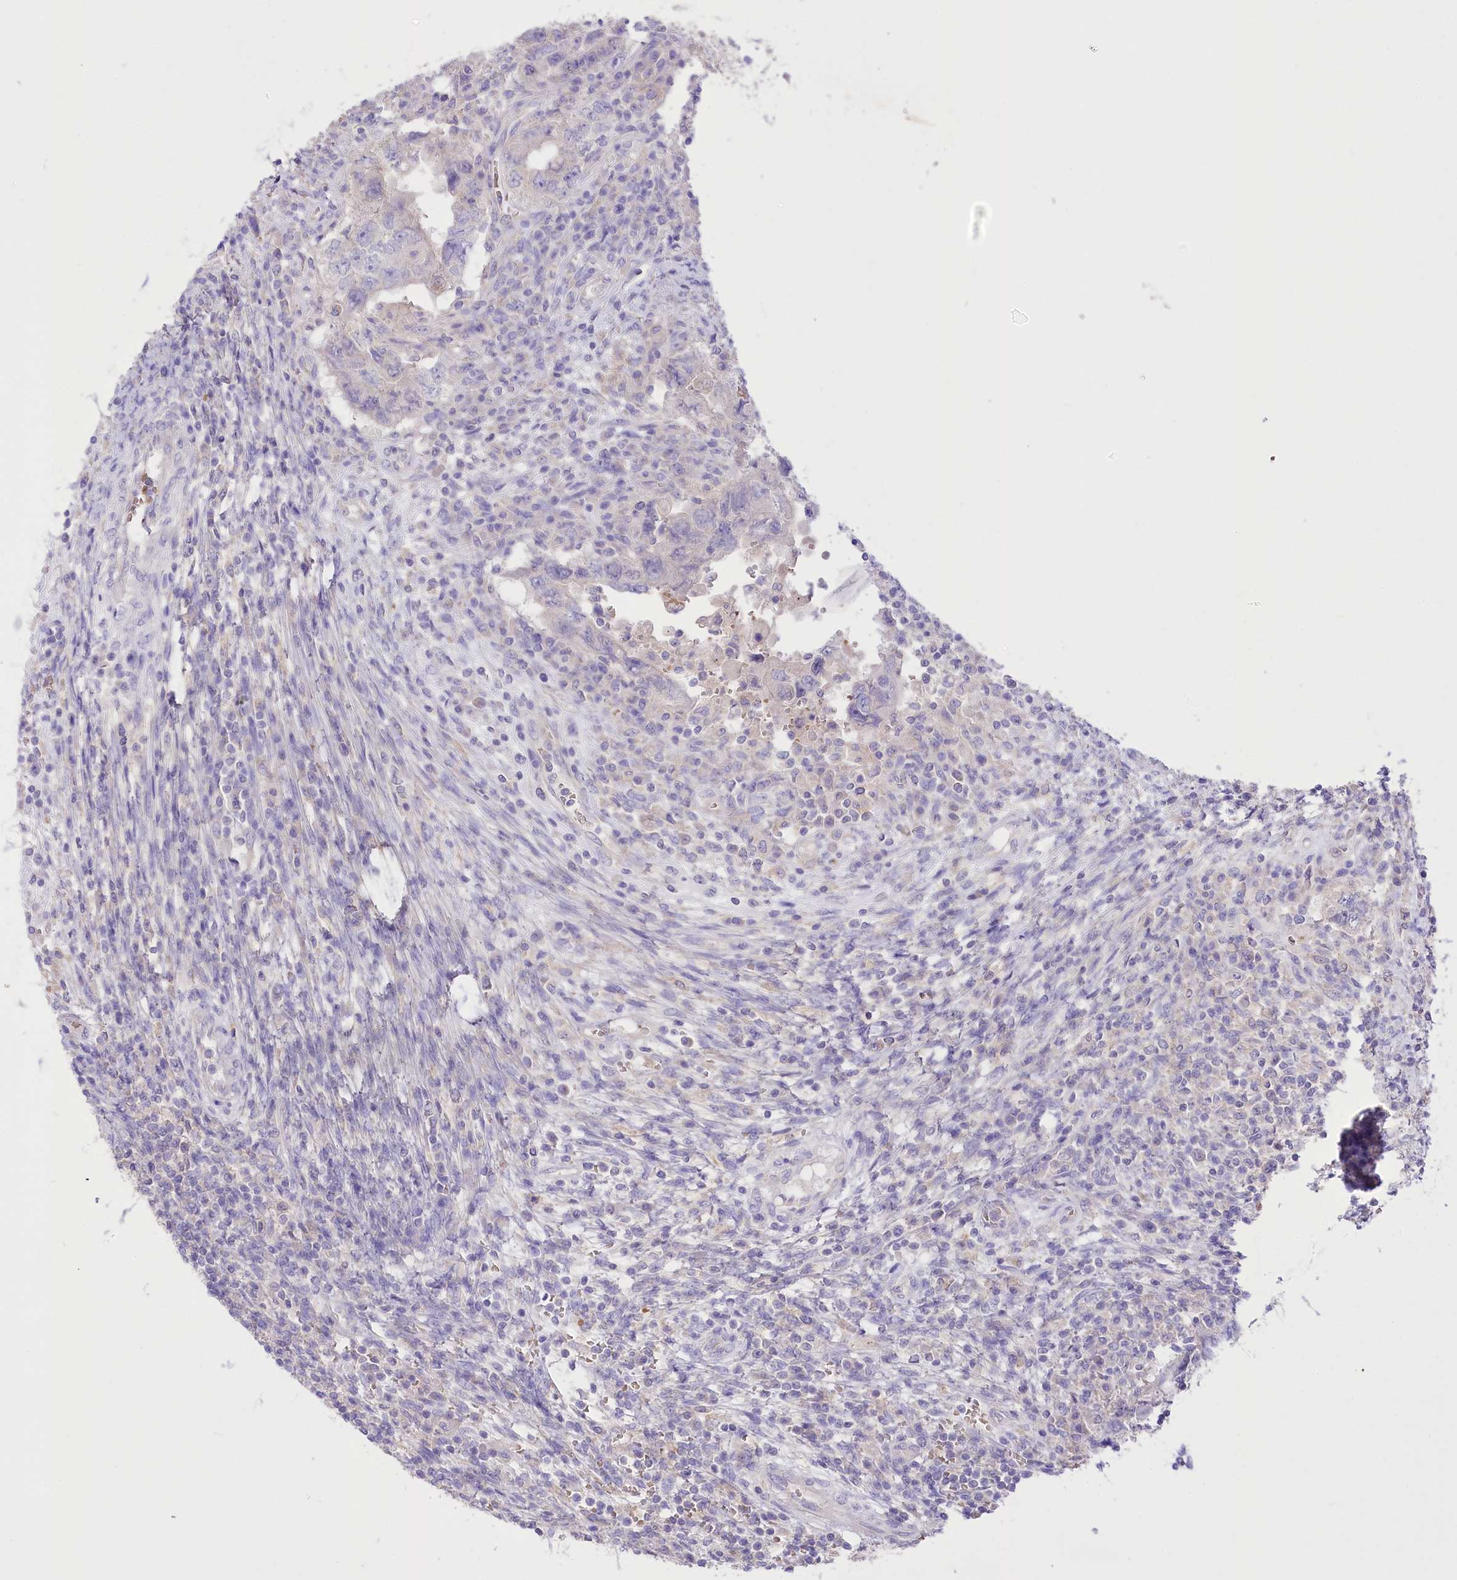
{"staining": {"intensity": "negative", "quantity": "none", "location": "none"}, "tissue": "testis cancer", "cell_type": "Tumor cells", "image_type": "cancer", "snomed": [{"axis": "morphology", "description": "Carcinoma, Embryonal, NOS"}, {"axis": "topography", "description": "Testis"}], "caption": "Immunohistochemistry (IHC) of testis cancer (embryonal carcinoma) demonstrates no positivity in tumor cells.", "gene": "PRSS53", "patient": {"sex": "male", "age": 26}}